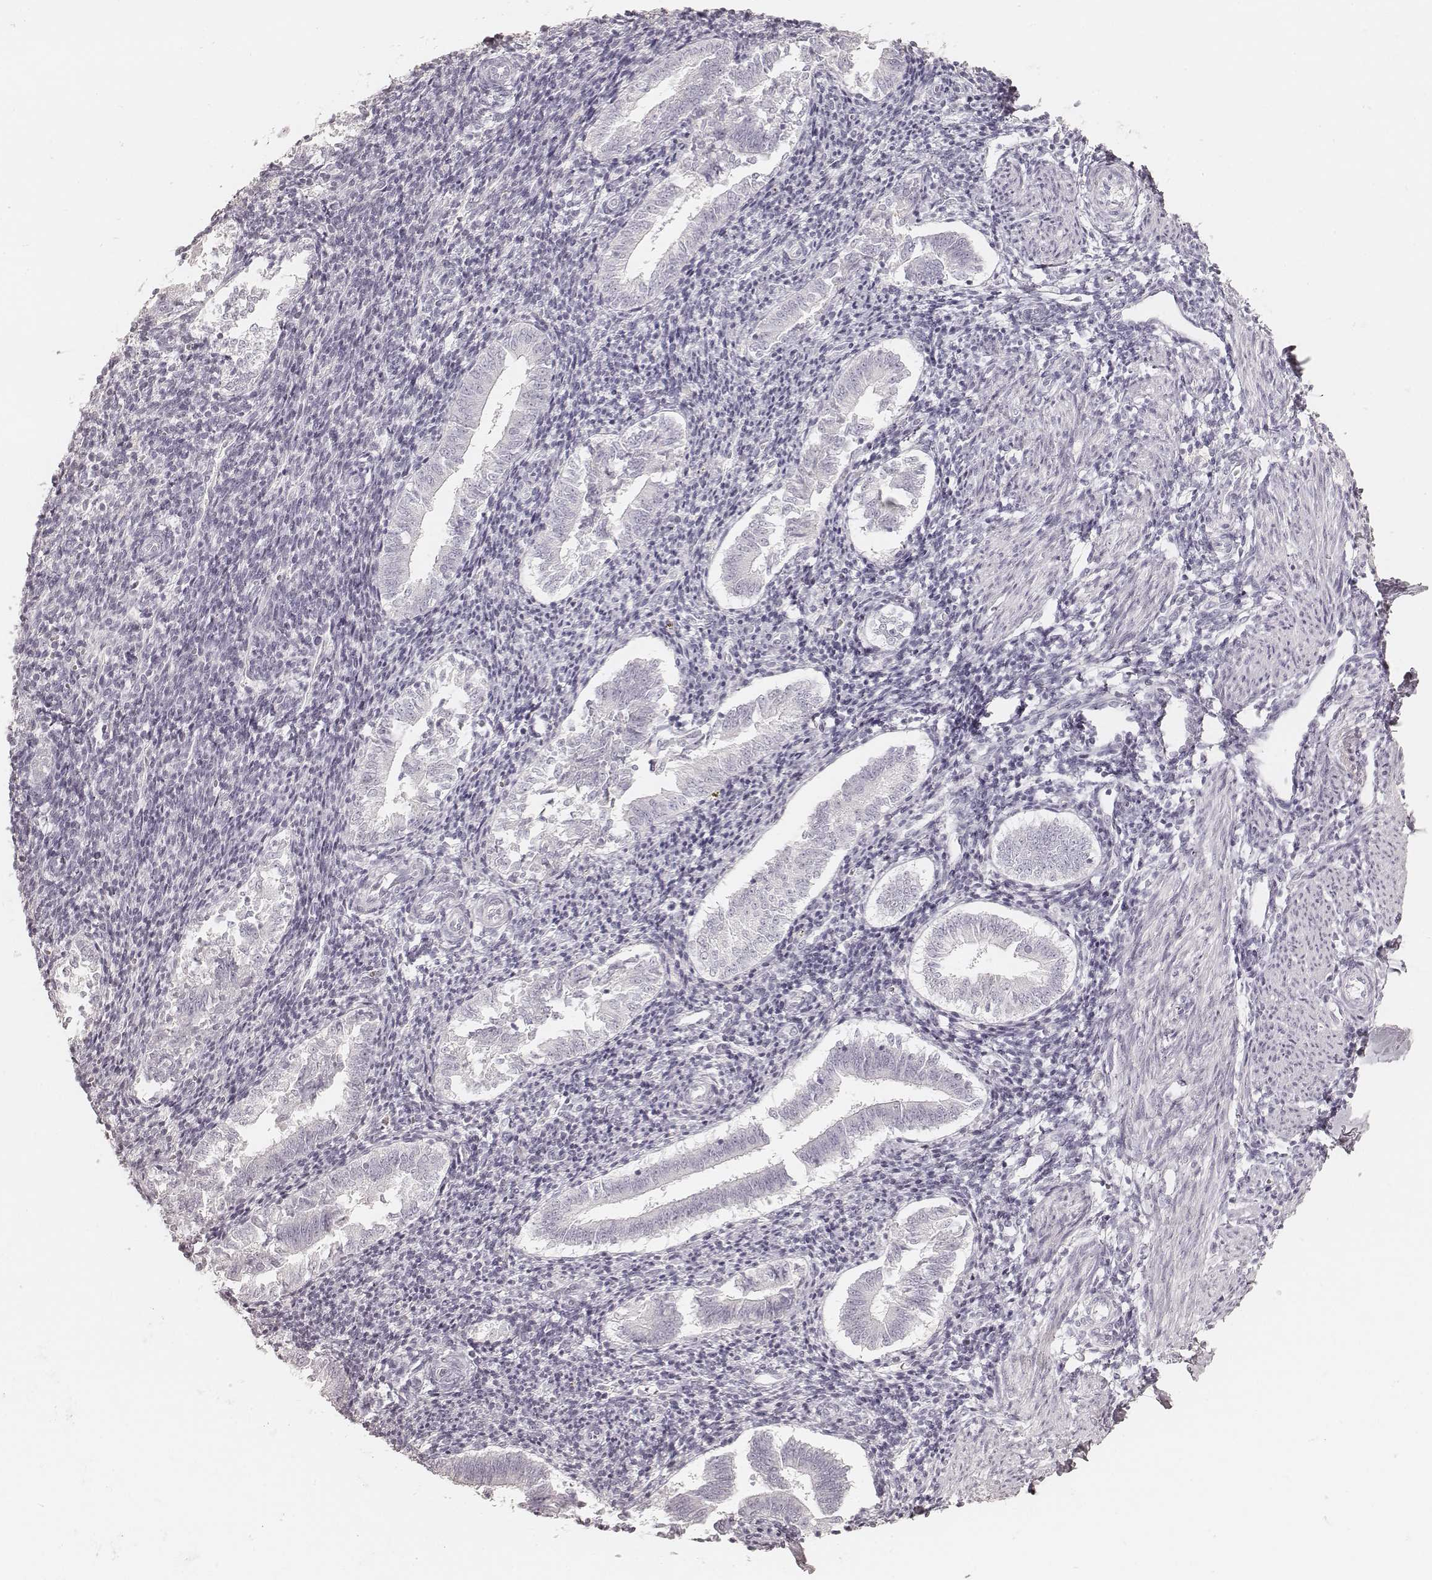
{"staining": {"intensity": "negative", "quantity": "none", "location": "none"}, "tissue": "endometrium", "cell_type": "Cells in endometrial stroma", "image_type": "normal", "snomed": [{"axis": "morphology", "description": "Normal tissue, NOS"}, {"axis": "topography", "description": "Endometrium"}], "caption": "The image displays no staining of cells in endometrial stroma in benign endometrium.", "gene": "KRT26", "patient": {"sex": "female", "age": 25}}